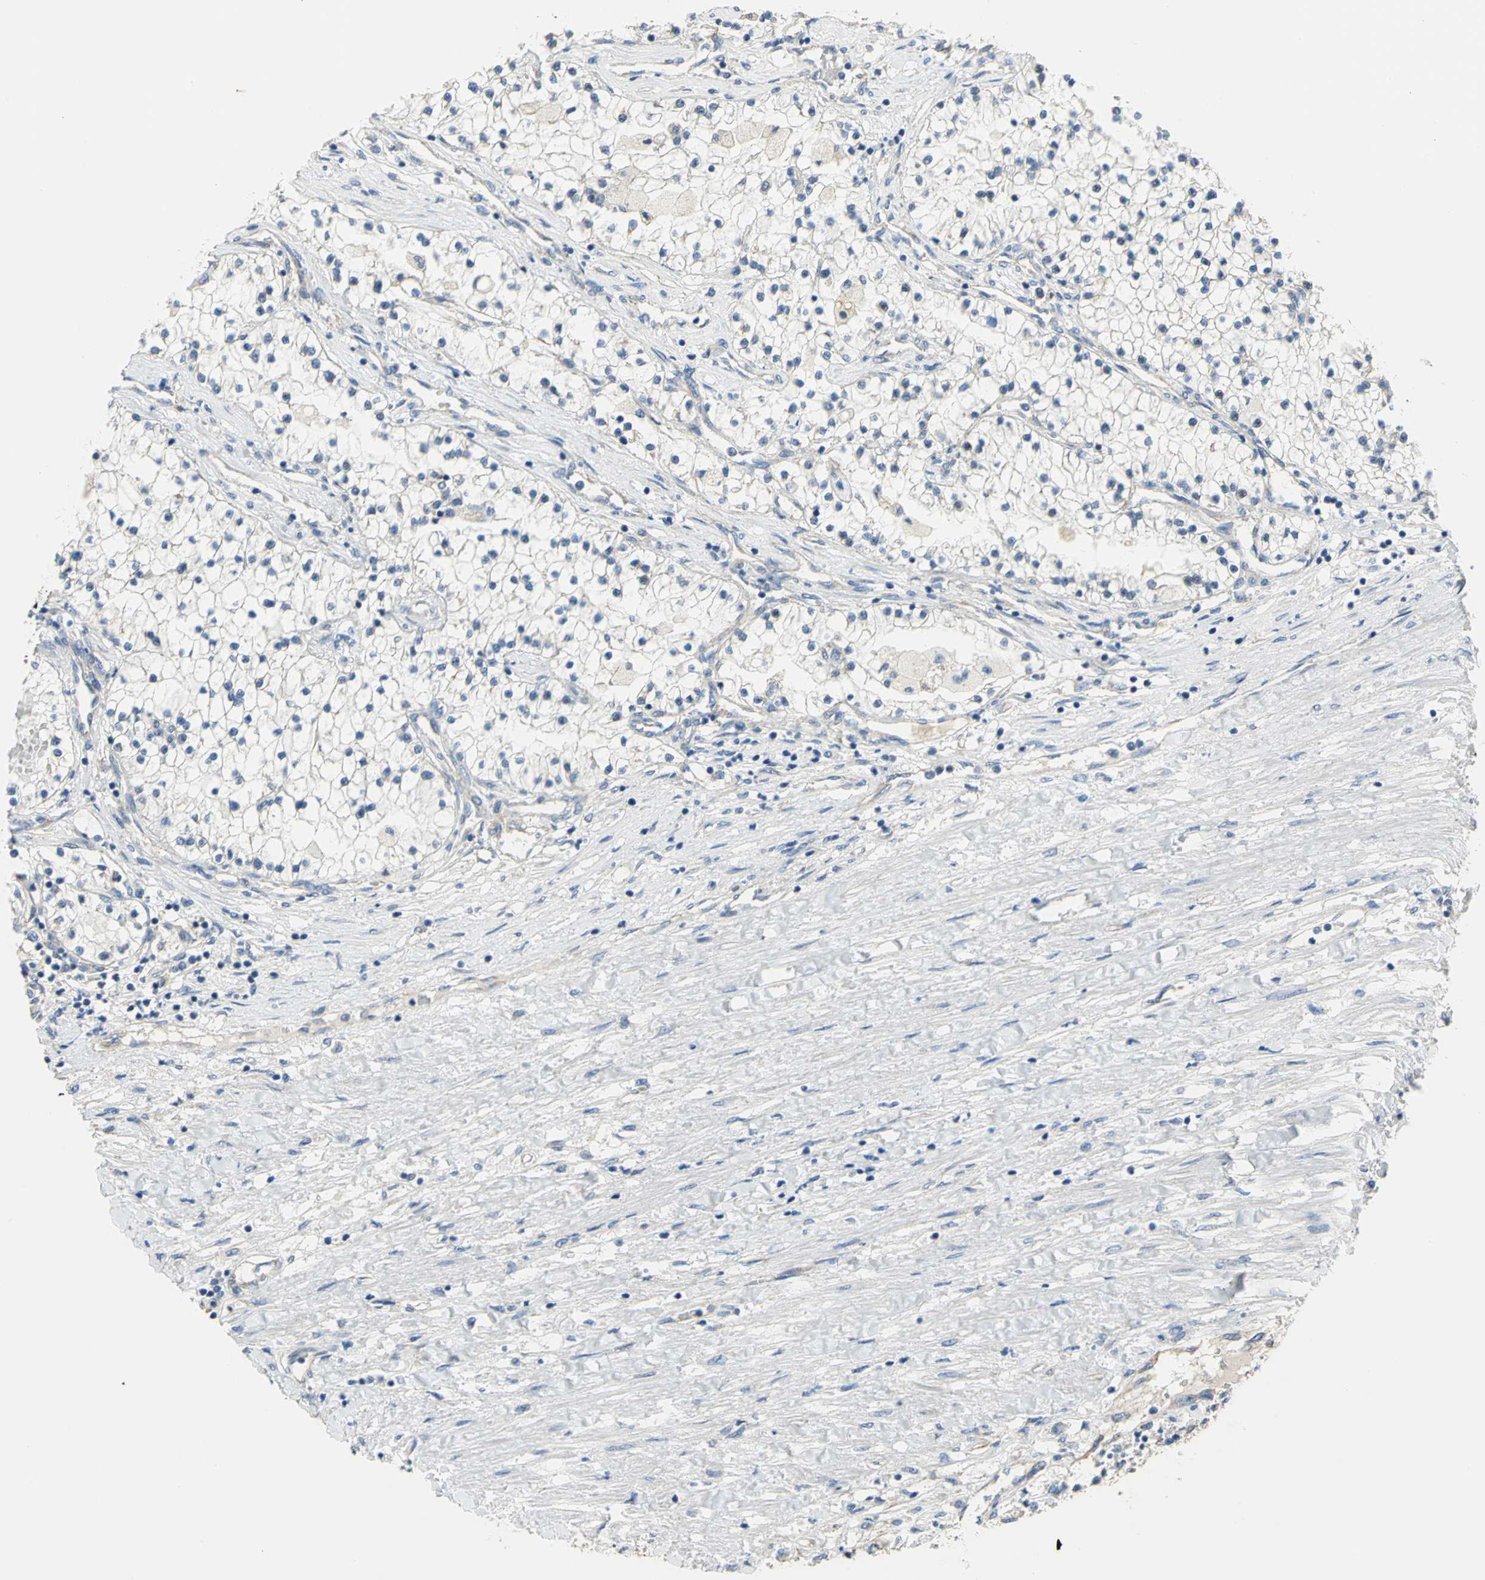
{"staining": {"intensity": "negative", "quantity": "none", "location": "none"}, "tissue": "renal cancer", "cell_type": "Tumor cells", "image_type": "cancer", "snomed": [{"axis": "morphology", "description": "Adenocarcinoma, NOS"}, {"axis": "topography", "description": "Kidney"}], "caption": "This is a histopathology image of immunohistochemistry (IHC) staining of renal cancer (adenocarcinoma), which shows no positivity in tumor cells.", "gene": "HTR1F", "patient": {"sex": "male", "age": 68}}